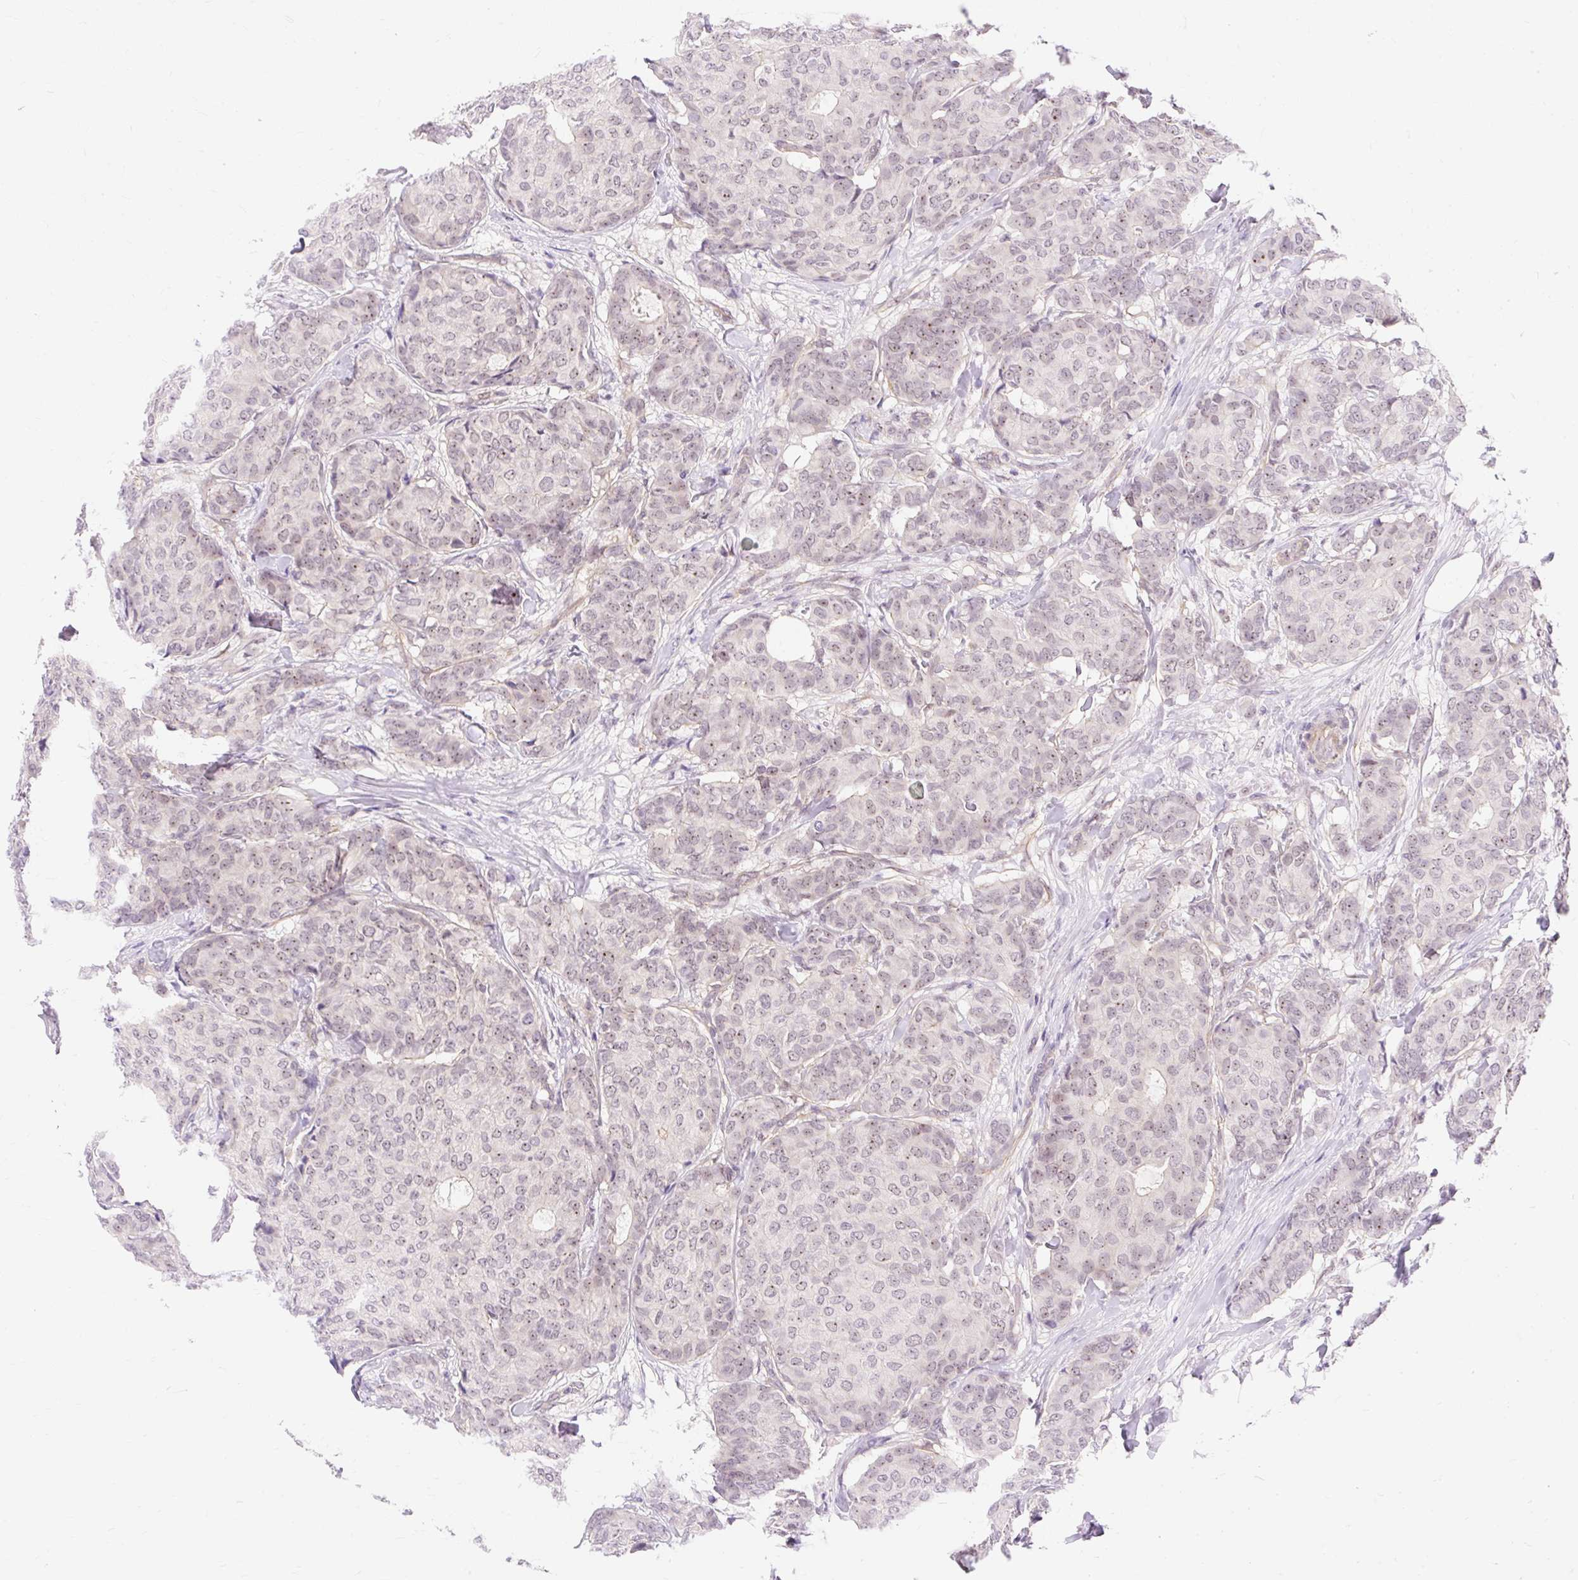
{"staining": {"intensity": "weak", "quantity": "25%-75%", "location": "nuclear"}, "tissue": "breast cancer", "cell_type": "Tumor cells", "image_type": "cancer", "snomed": [{"axis": "morphology", "description": "Duct carcinoma"}, {"axis": "topography", "description": "Breast"}], "caption": "A high-resolution micrograph shows immunohistochemistry (IHC) staining of breast cancer, which exhibits weak nuclear staining in approximately 25%-75% of tumor cells.", "gene": "OBP2A", "patient": {"sex": "female", "age": 75}}